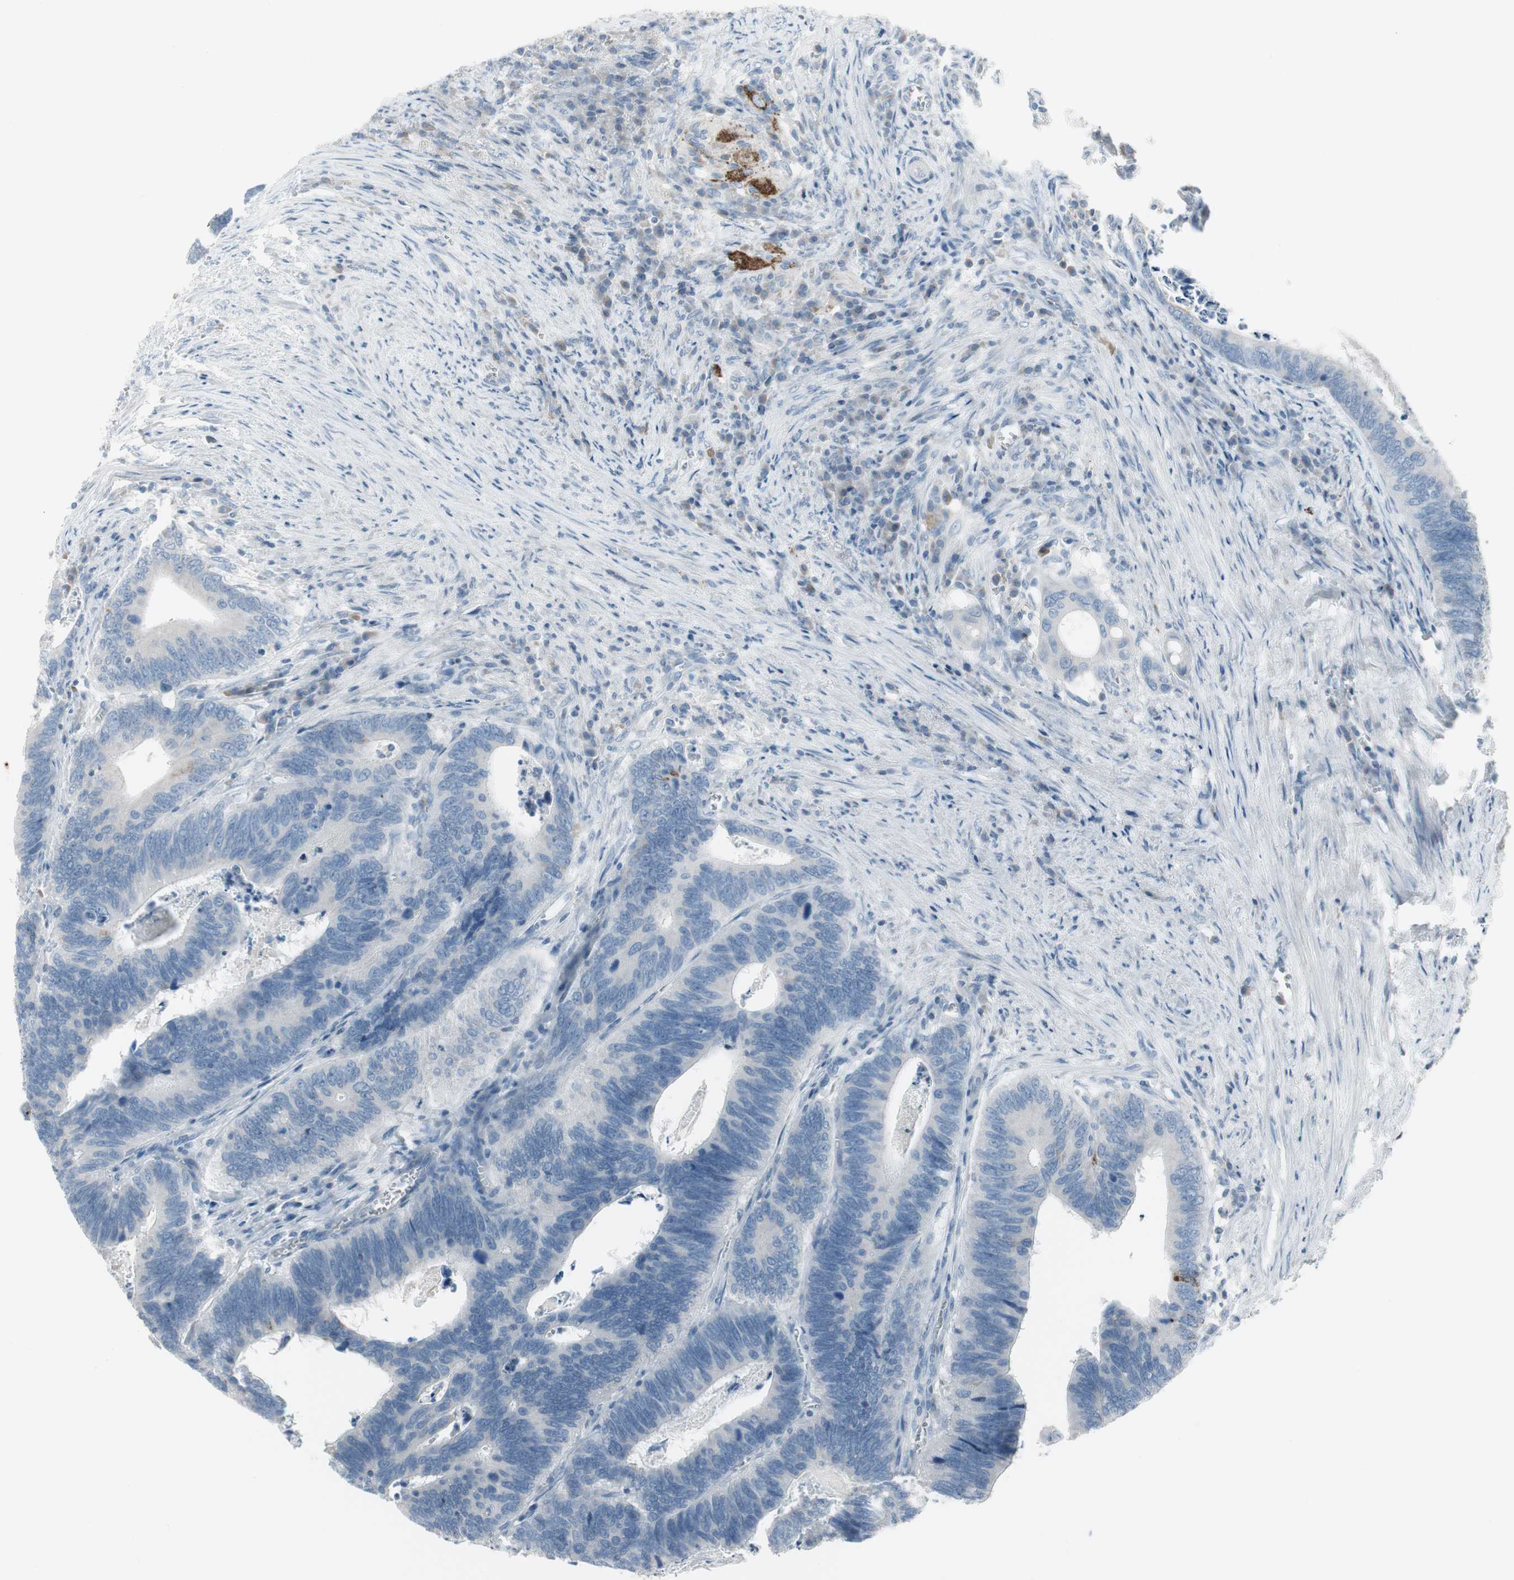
{"staining": {"intensity": "negative", "quantity": "none", "location": "none"}, "tissue": "colorectal cancer", "cell_type": "Tumor cells", "image_type": "cancer", "snomed": [{"axis": "morphology", "description": "Adenocarcinoma, NOS"}, {"axis": "topography", "description": "Colon"}], "caption": "Colorectal cancer (adenocarcinoma) was stained to show a protein in brown. There is no significant positivity in tumor cells.", "gene": "ARG2", "patient": {"sex": "male", "age": 72}}